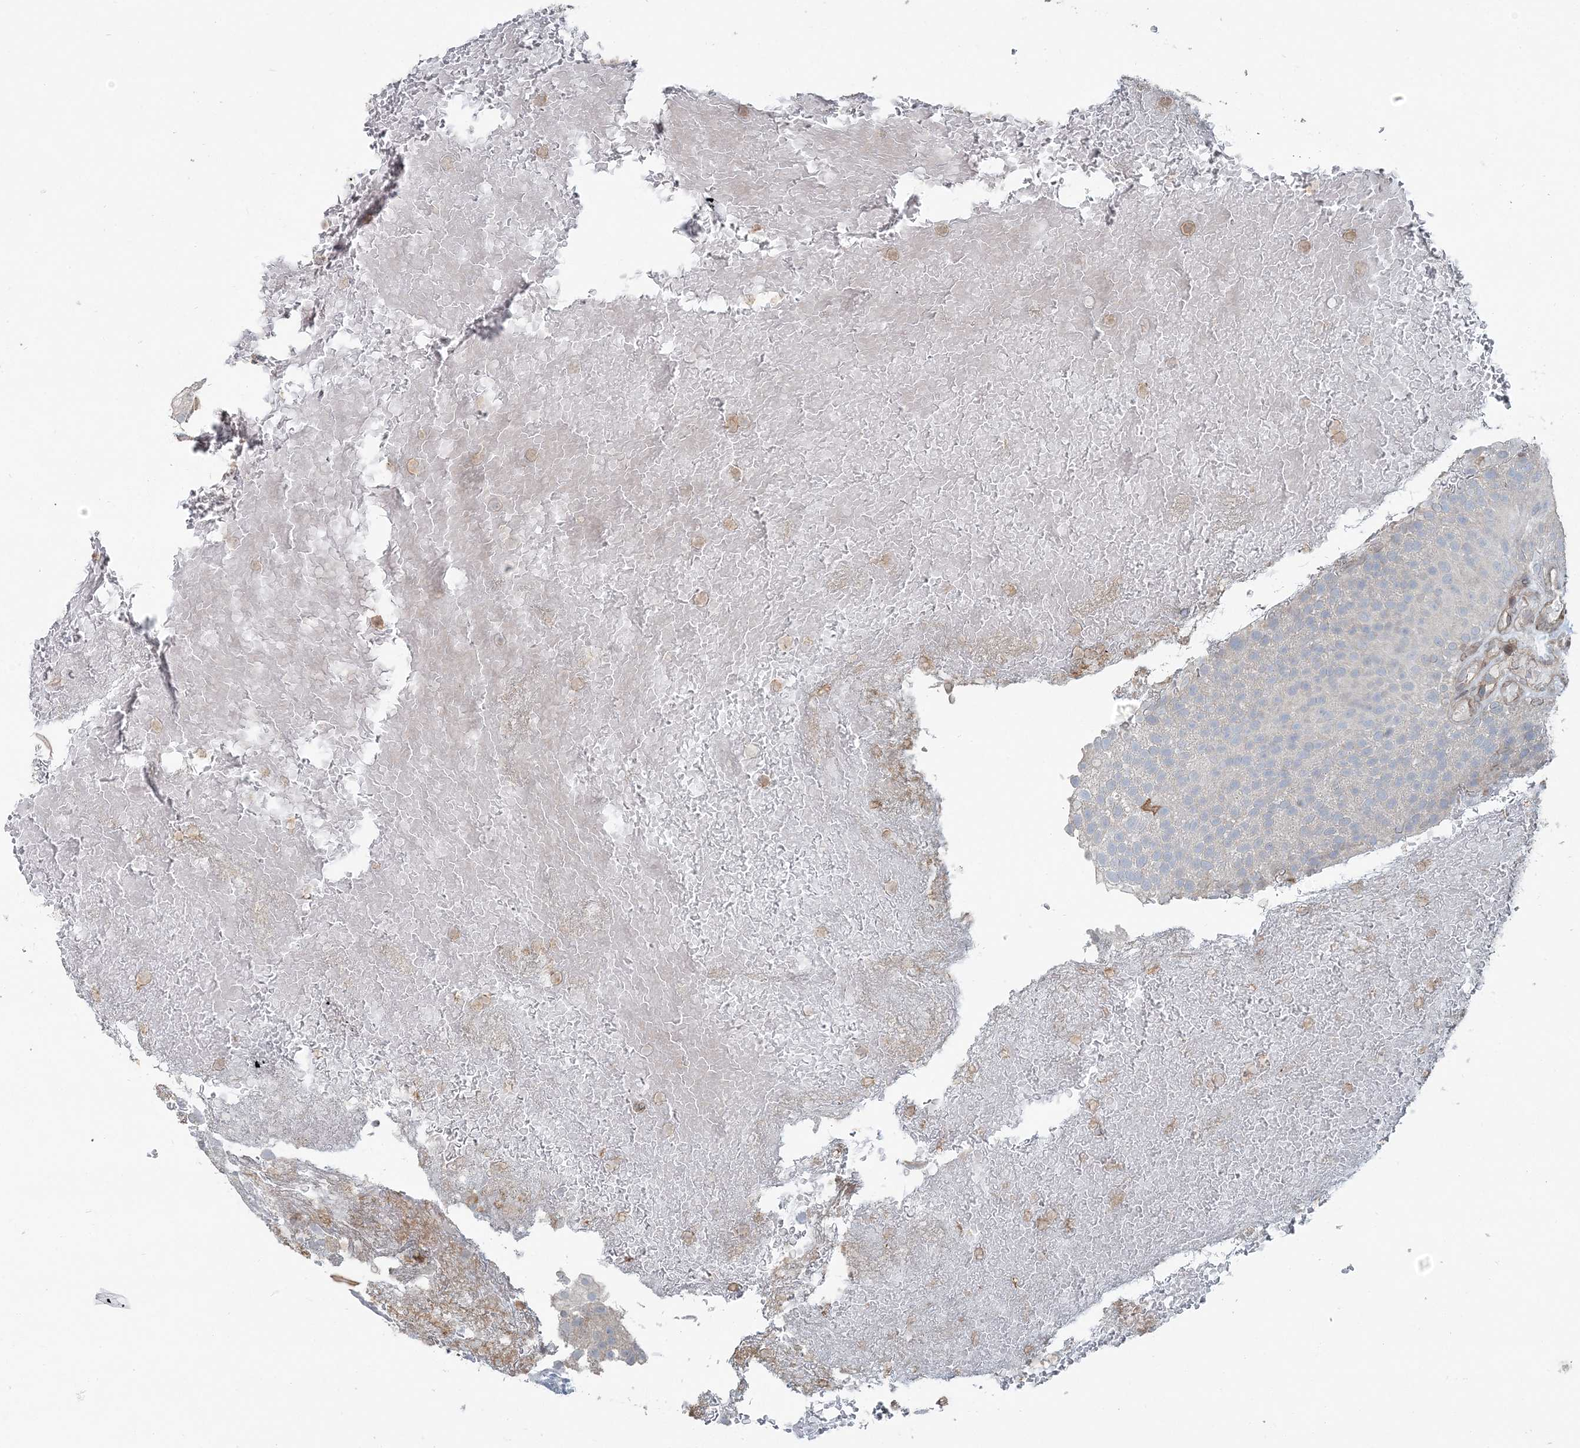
{"staining": {"intensity": "negative", "quantity": "none", "location": "none"}, "tissue": "urothelial cancer", "cell_type": "Tumor cells", "image_type": "cancer", "snomed": [{"axis": "morphology", "description": "Urothelial carcinoma, Low grade"}, {"axis": "topography", "description": "Urinary bladder"}], "caption": "The histopathology image reveals no significant positivity in tumor cells of low-grade urothelial carcinoma.", "gene": "FBXL17", "patient": {"sex": "male", "age": 78}}